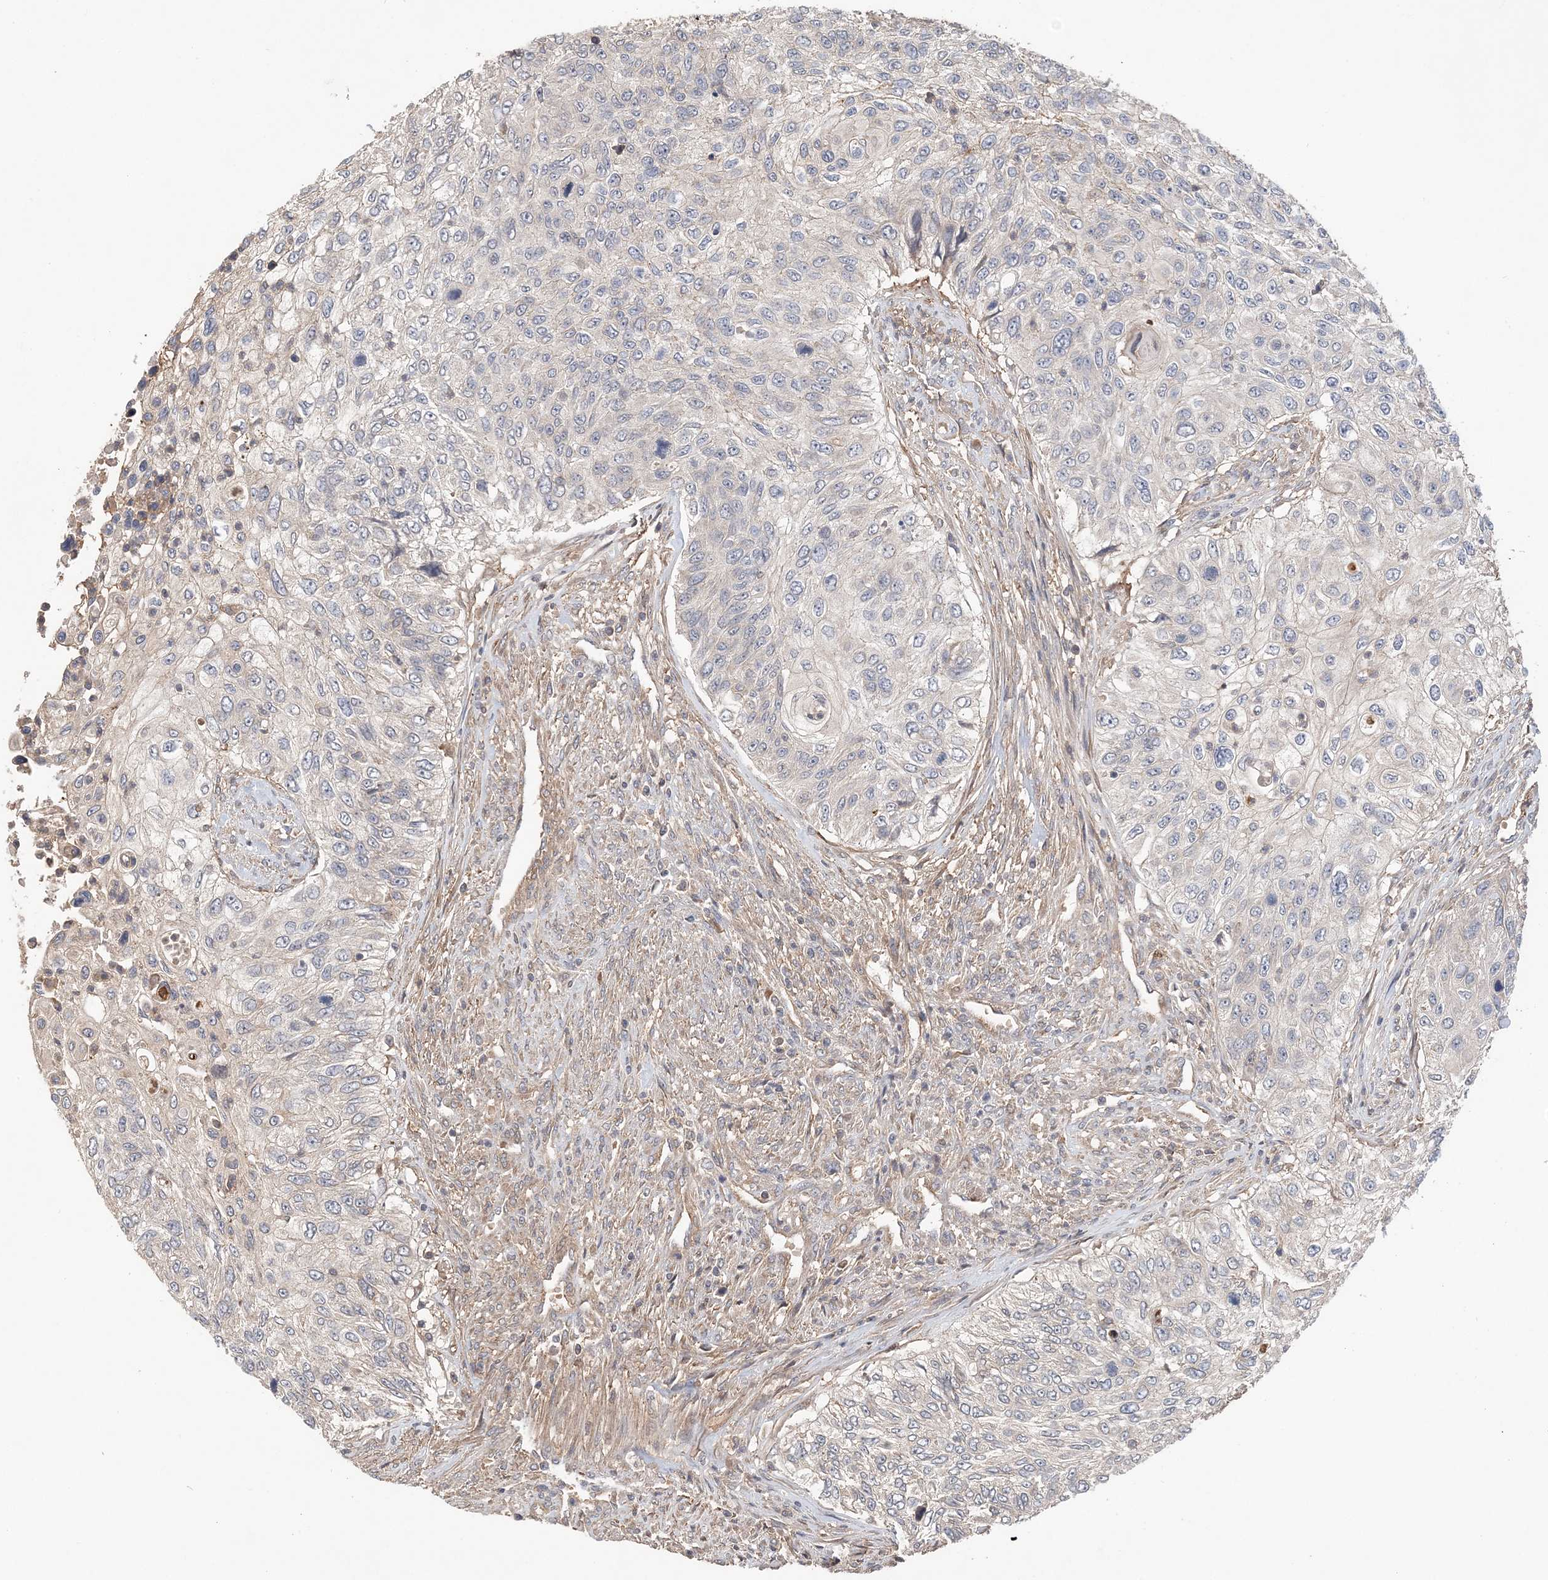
{"staining": {"intensity": "negative", "quantity": "none", "location": "none"}, "tissue": "urothelial cancer", "cell_type": "Tumor cells", "image_type": "cancer", "snomed": [{"axis": "morphology", "description": "Urothelial carcinoma, High grade"}, {"axis": "topography", "description": "Urinary bladder"}], "caption": "This histopathology image is of high-grade urothelial carcinoma stained with IHC to label a protein in brown with the nuclei are counter-stained blue. There is no staining in tumor cells.", "gene": "SYCP3", "patient": {"sex": "female", "age": 60}}